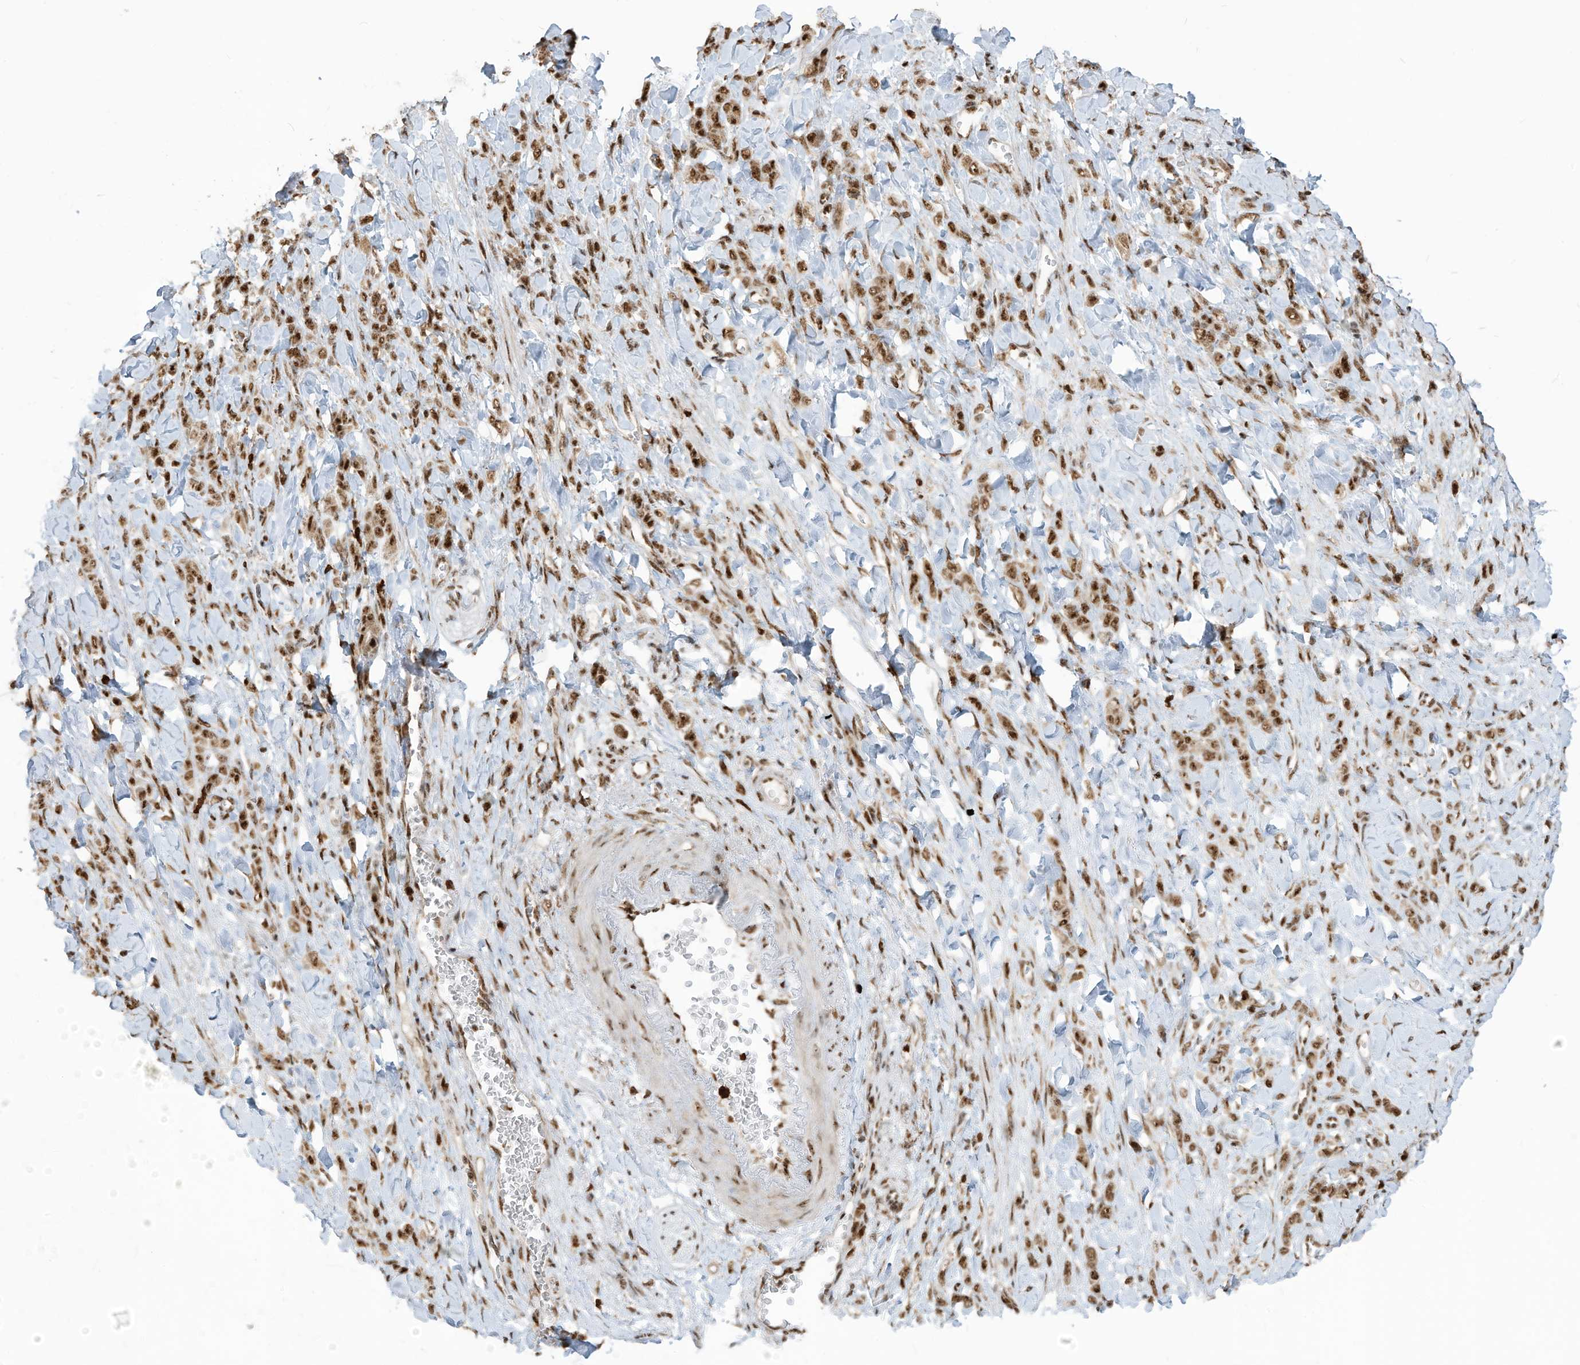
{"staining": {"intensity": "moderate", "quantity": ">75%", "location": "nuclear"}, "tissue": "stomach cancer", "cell_type": "Tumor cells", "image_type": "cancer", "snomed": [{"axis": "morphology", "description": "Normal tissue, NOS"}, {"axis": "morphology", "description": "Adenocarcinoma, NOS"}, {"axis": "topography", "description": "Stomach"}], "caption": "A micrograph of human adenocarcinoma (stomach) stained for a protein exhibits moderate nuclear brown staining in tumor cells. The protein of interest is stained brown, and the nuclei are stained in blue (DAB (3,3'-diaminobenzidine) IHC with brightfield microscopy, high magnification).", "gene": "LBH", "patient": {"sex": "male", "age": 82}}